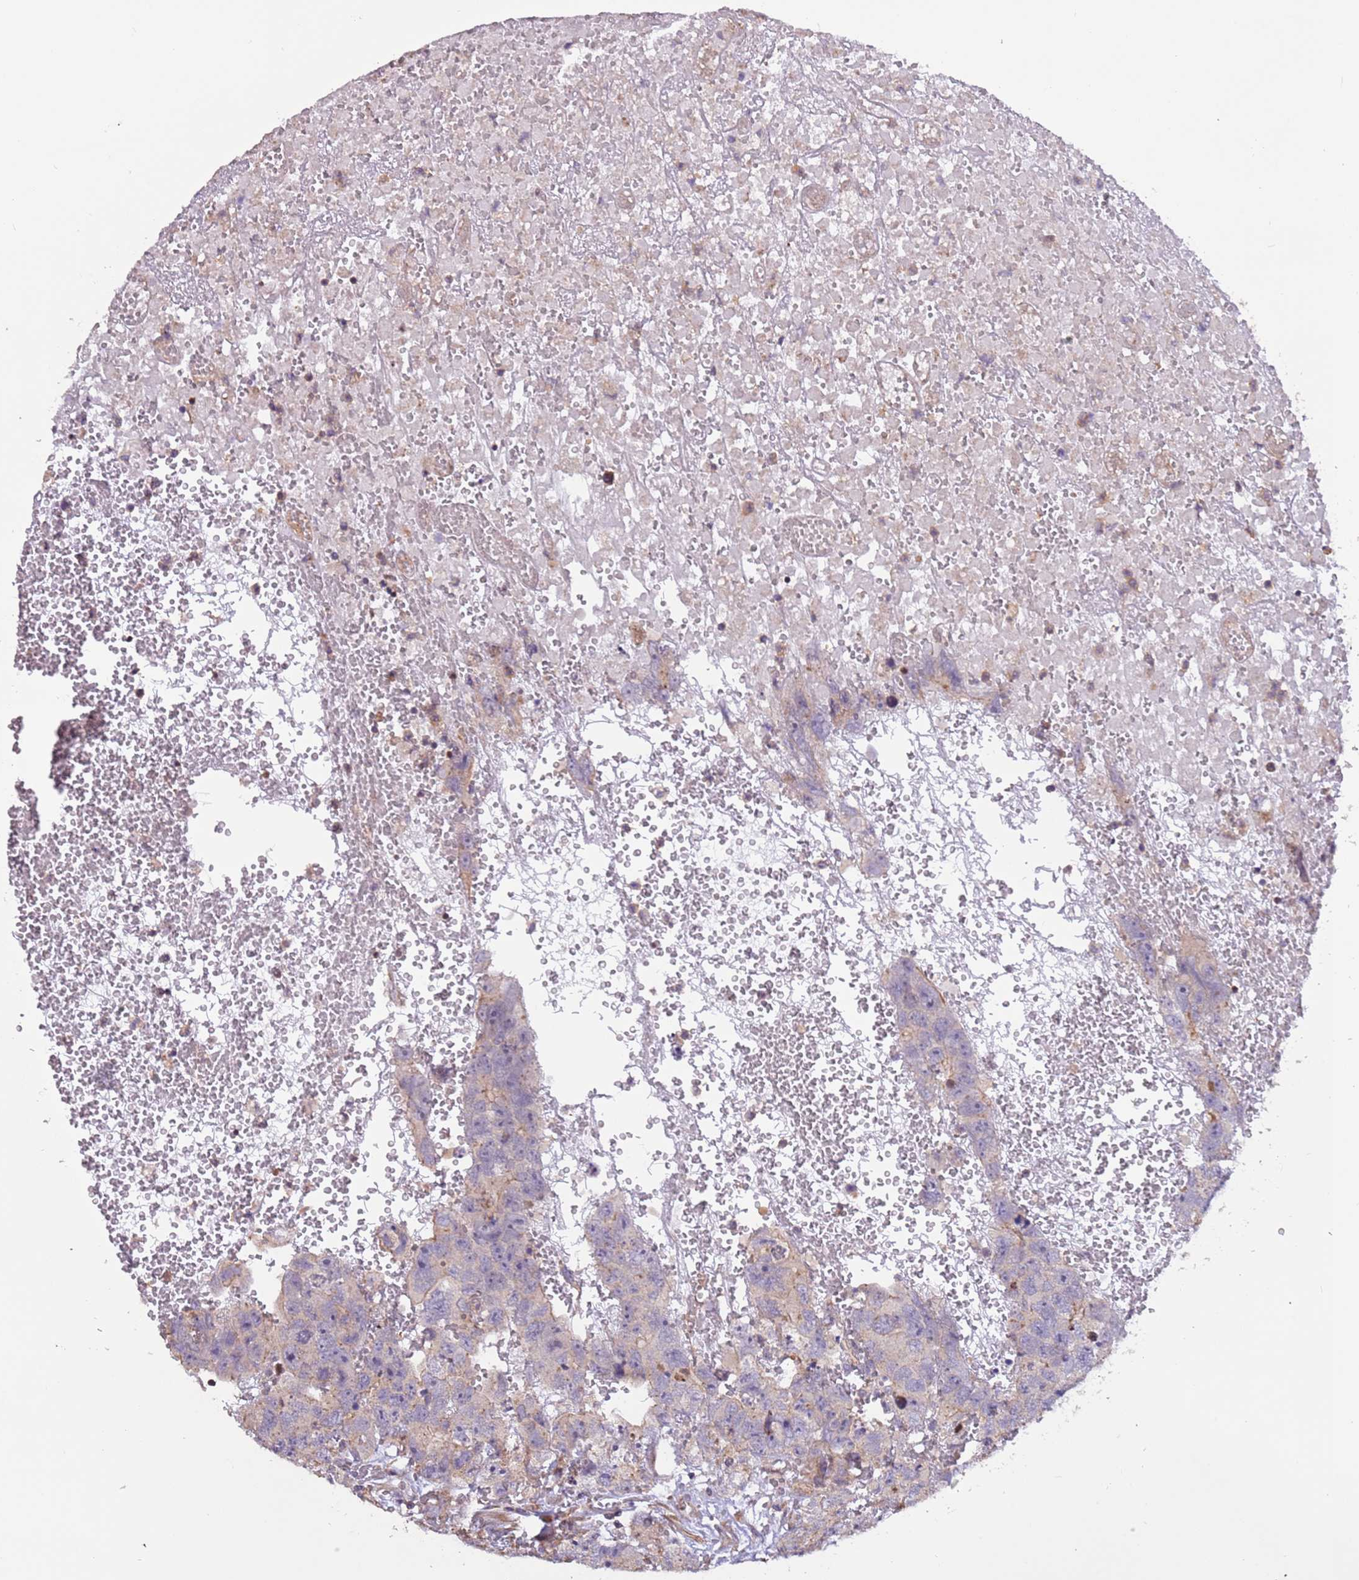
{"staining": {"intensity": "negative", "quantity": "none", "location": "none"}, "tissue": "testis cancer", "cell_type": "Tumor cells", "image_type": "cancer", "snomed": [{"axis": "morphology", "description": "Carcinoma, Embryonal, NOS"}, {"axis": "topography", "description": "Testis"}], "caption": "Immunohistochemistry micrograph of testis cancer stained for a protein (brown), which reveals no positivity in tumor cells.", "gene": "LAMB4", "patient": {"sex": "male", "age": 45}}